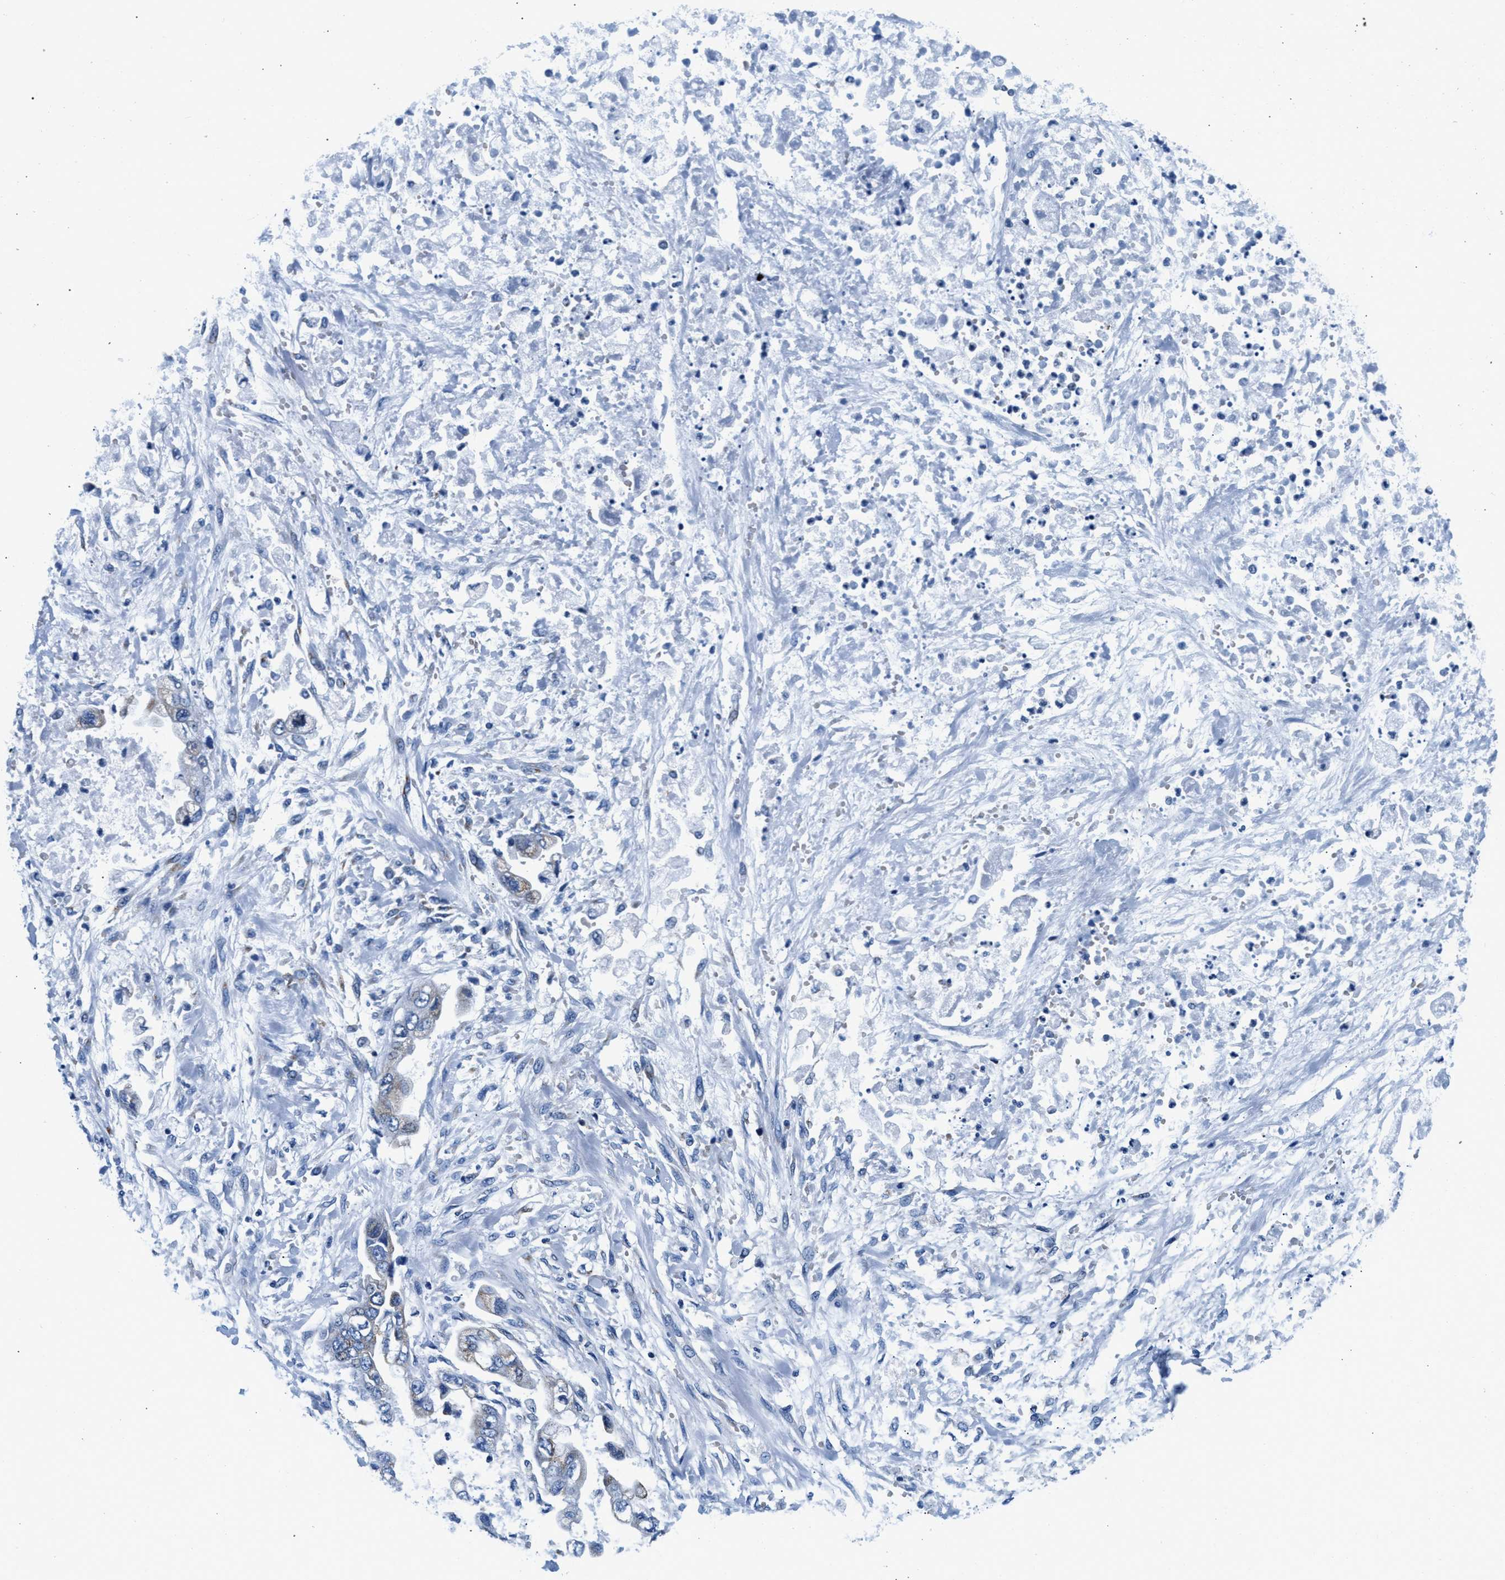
{"staining": {"intensity": "moderate", "quantity": "<25%", "location": "cytoplasmic/membranous"}, "tissue": "stomach cancer", "cell_type": "Tumor cells", "image_type": "cancer", "snomed": [{"axis": "morphology", "description": "Normal tissue, NOS"}, {"axis": "morphology", "description": "Adenocarcinoma, NOS"}, {"axis": "topography", "description": "Stomach"}], "caption": "IHC of stomach cancer reveals low levels of moderate cytoplasmic/membranous positivity in approximately <25% of tumor cells.", "gene": "VPS53", "patient": {"sex": "male", "age": 62}}